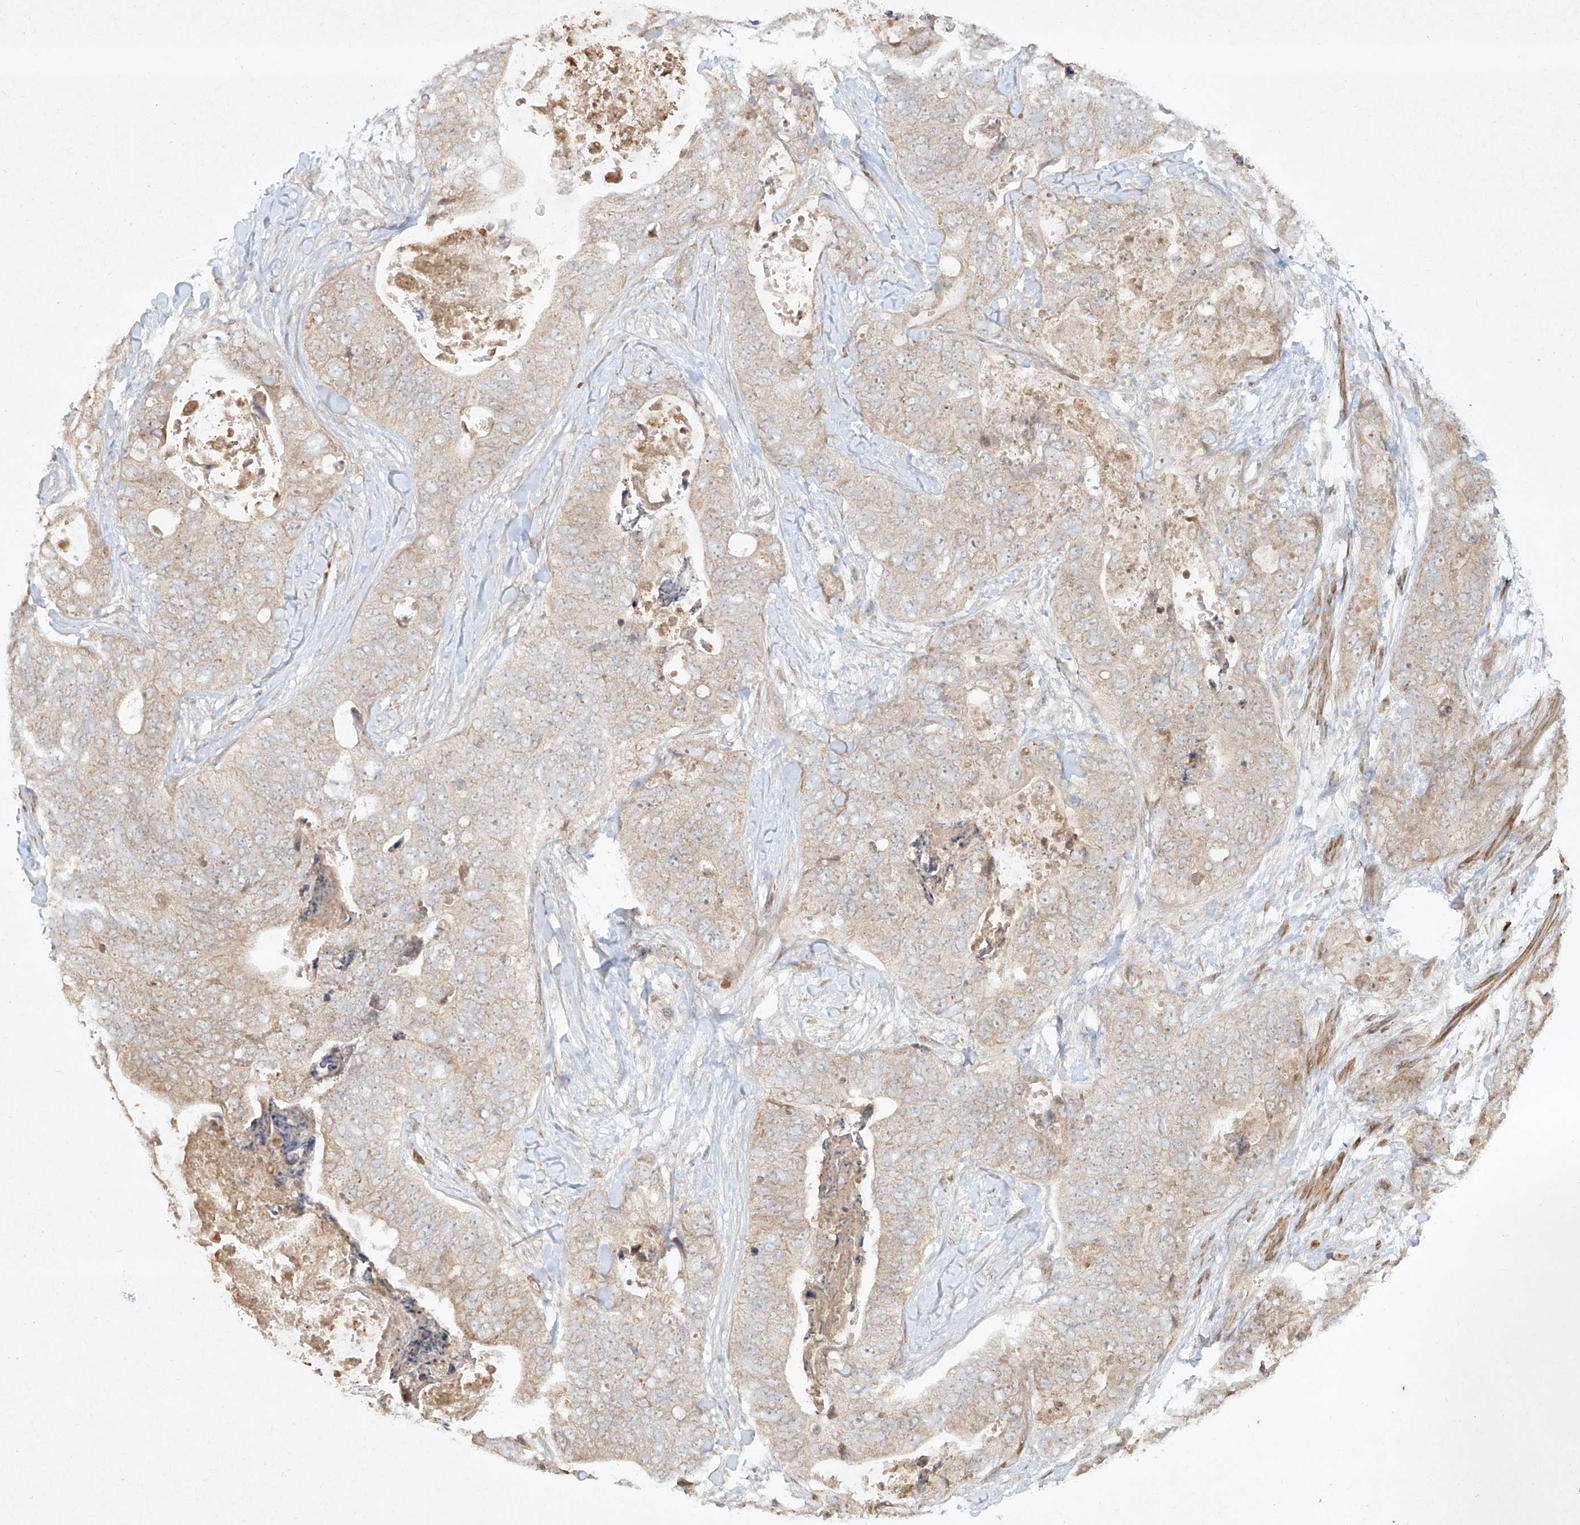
{"staining": {"intensity": "weak", "quantity": "25%-75%", "location": "cytoplasmic/membranous"}, "tissue": "stomach cancer", "cell_type": "Tumor cells", "image_type": "cancer", "snomed": [{"axis": "morphology", "description": "Adenocarcinoma, NOS"}, {"axis": "topography", "description": "Stomach"}], "caption": "Brown immunohistochemical staining in human stomach adenocarcinoma displays weak cytoplasmic/membranous staining in about 25%-75% of tumor cells. Ihc stains the protein of interest in brown and the nuclei are stained blue.", "gene": "CYYR1", "patient": {"sex": "female", "age": 89}}